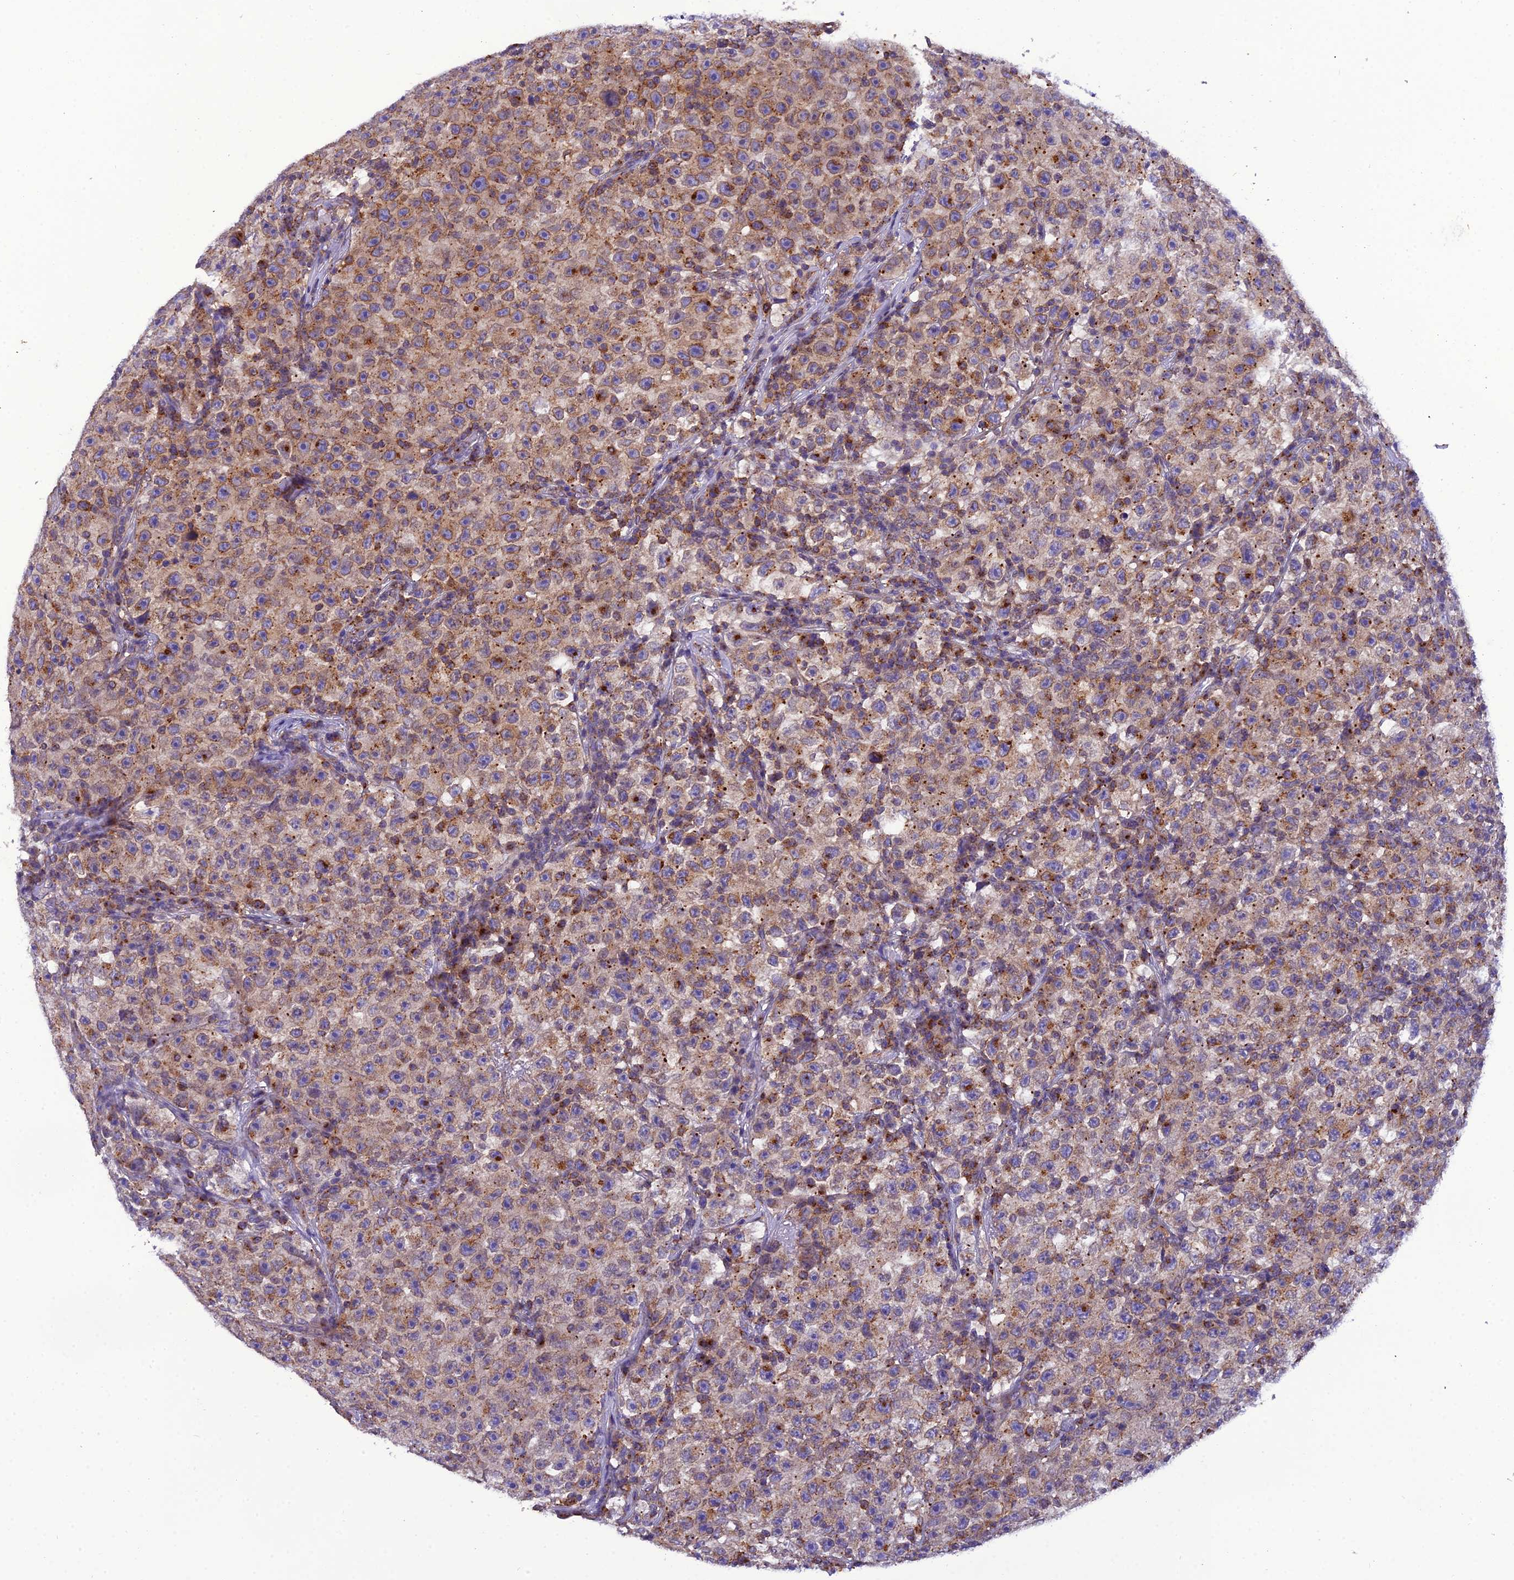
{"staining": {"intensity": "moderate", "quantity": "25%-75%", "location": "cytoplasmic/membranous"}, "tissue": "testis cancer", "cell_type": "Tumor cells", "image_type": "cancer", "snomed": [{"axis": "morphology", "description": "Seminoma, NOS"}, {"axis": "topography", "description": "Testis"}], "caption": "Testis seminoma was stained to show a protein in brown. There is medium levels of moderate cytoplasmic/membranous staining in about 25%-75% of tumor cells.", "gene": "GOLPH3", "patient": {"sex": "male", "age": 22}}